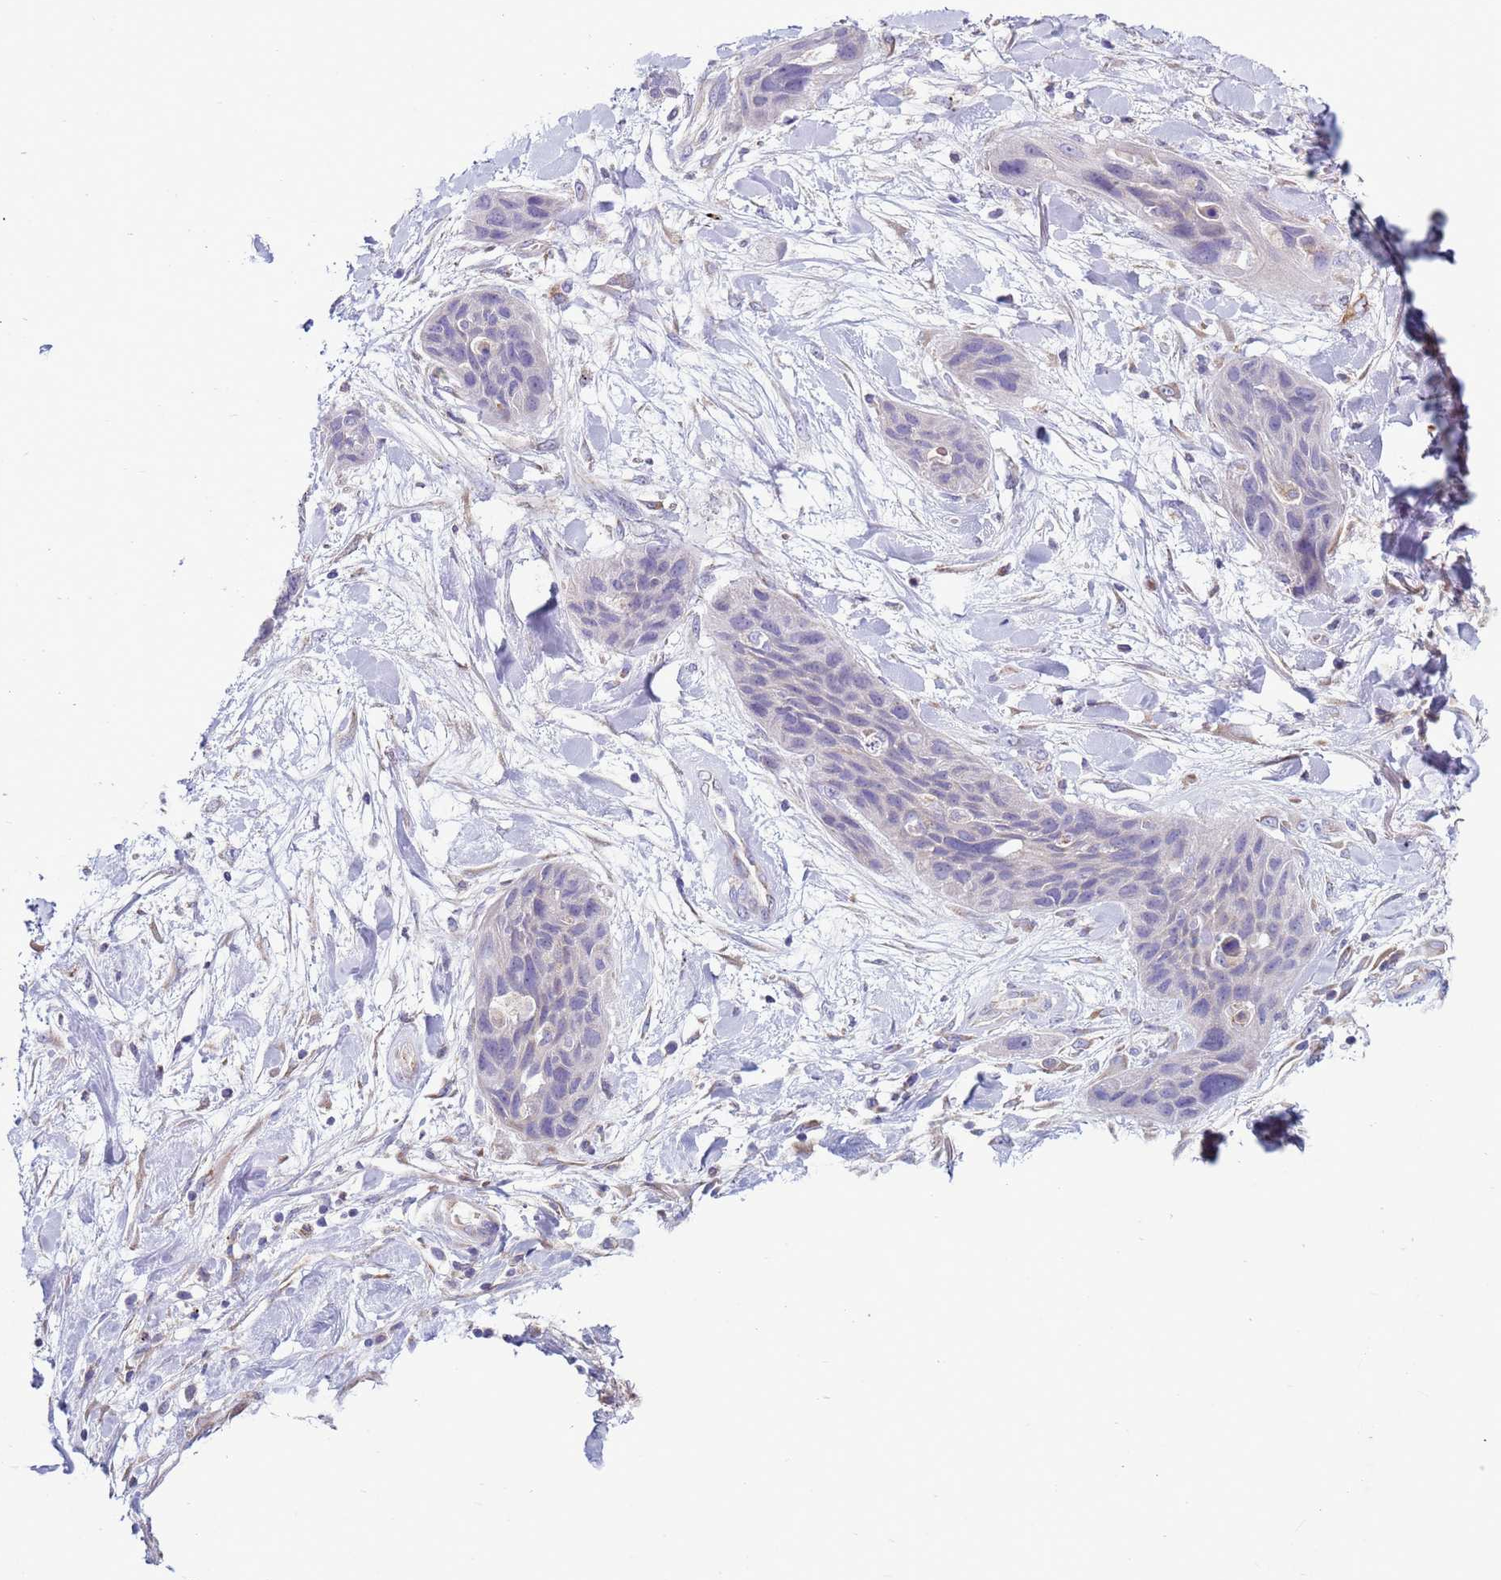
{"staining": {"intensity": "negative", "quantity": "none", "location": "none"}, "tissue": "lung cancer", "cell_type": "Tumor cells", "image_type": "cancer", "snomed": [{"axis": "morphology", "description": "Squamous cell carcinoma, NOS"}, {"axis": "topography", "description": "Lung"}], "caption": "DAB (3,3'-diaminobenzidine) immunohistochemical staining of human lung squamous cell carcinoma displays no significant positivity in tumor cells. (Immunohistochemistry, brightfield microscopy, high magnification).", "gene": "ABHD17B", "patient": {"sex": "female", "age": 70}}